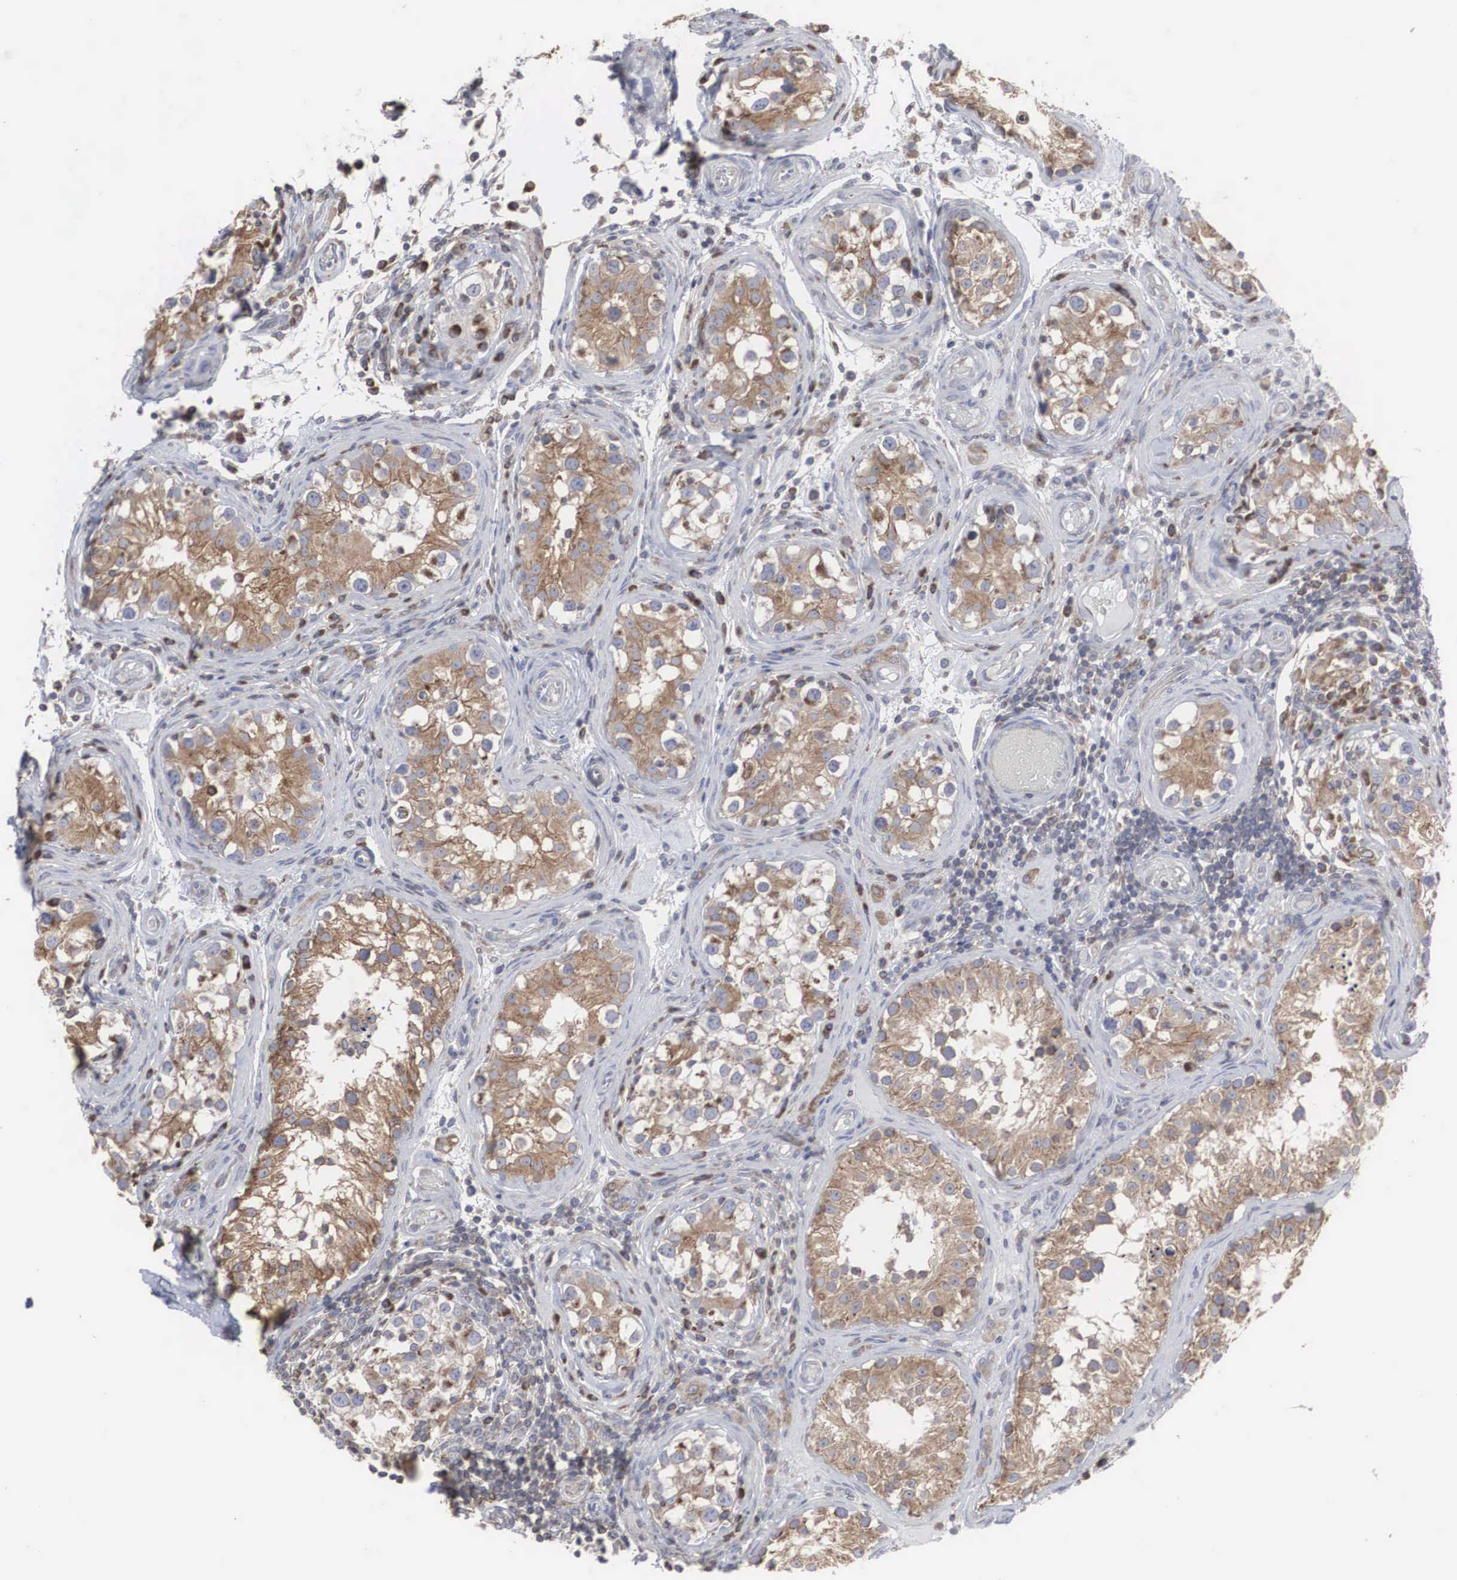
{"staining": {"intensity": "moderate", "quantity": ">75%", "location": "cytoplasmic/membranous"}, "tissue": "testis", "cell_type": "Cells in seminiferous ducts", "image_type": "normal", "snomed": [{"axis": "morphology", "description": "Normal tissue, NOS"}, {"axis": "topography", "description": "Testis"}], "caption": "A high-resolution histopathology image shows immunohistochemistry staining of benign testis, which reveals moderate cytoplasmic/membranous staining in about >75% of cells in seminiferous ducts.", "gene": "CTAGE15", "patient": {"sex": "male", "age": 24}}